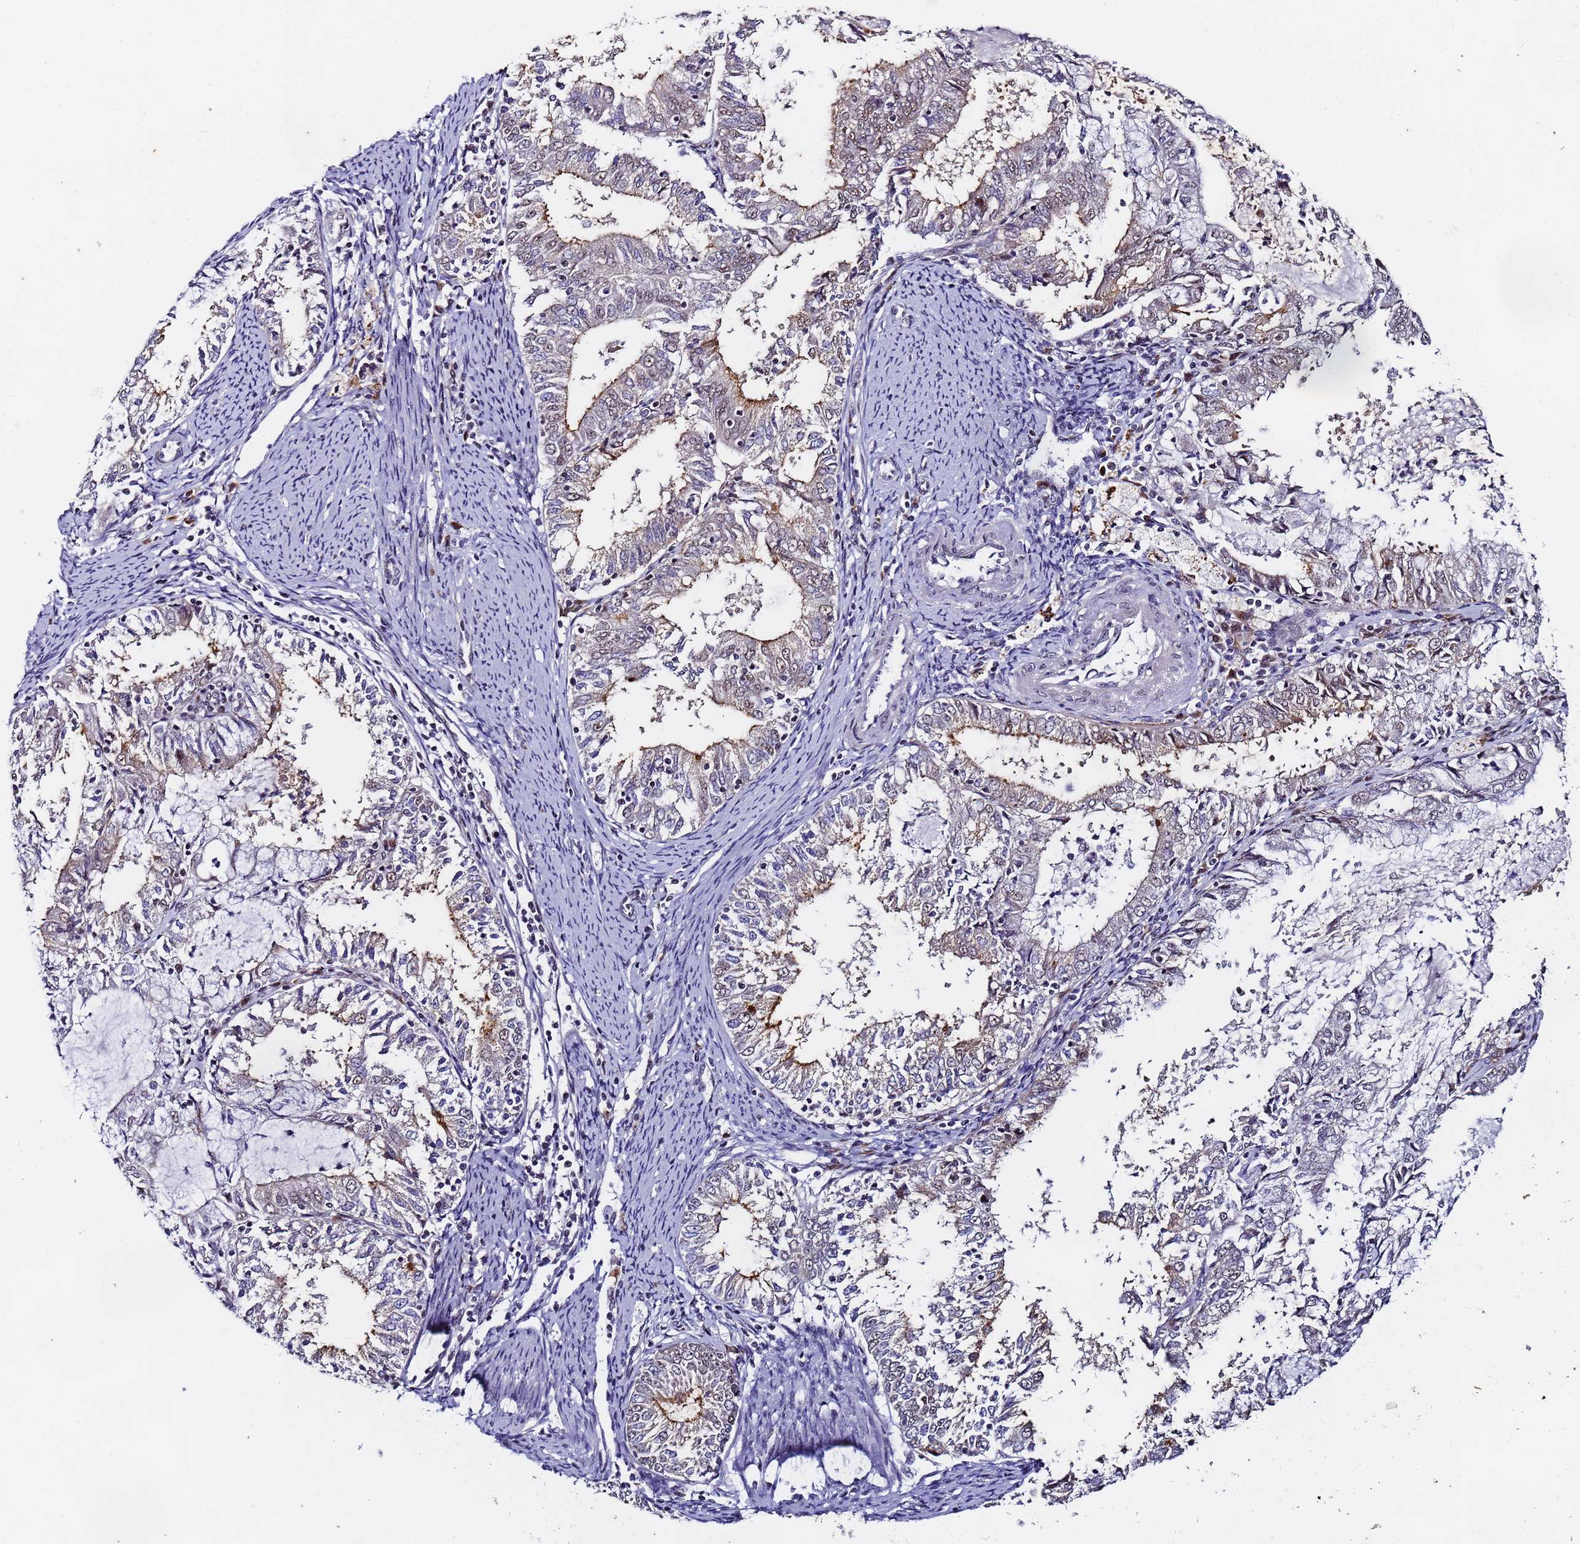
{"staining": {"intensity": "weak", "quantity": "<25%", "location": "cytoplasmic/membranous,nuclear"}, "tissue": "endometrial cancer", "cell_type": "Tumor cells", "image_type": "cancer", "snomed": [{"axis": "morphology", "description": "Adenocarcinoma, NOS"}, {"axis": "topography", "description": "Endometrium"}], "caption": "Histopathology image shows no significant protein expression in tumor cells of adenocarcinoma (endometrial). (Immunohistochemistry (ihc), brightfield microscopy, high magnification).", "gene": "FNBP4", "patient": {"sex": "female", "age": 57}}